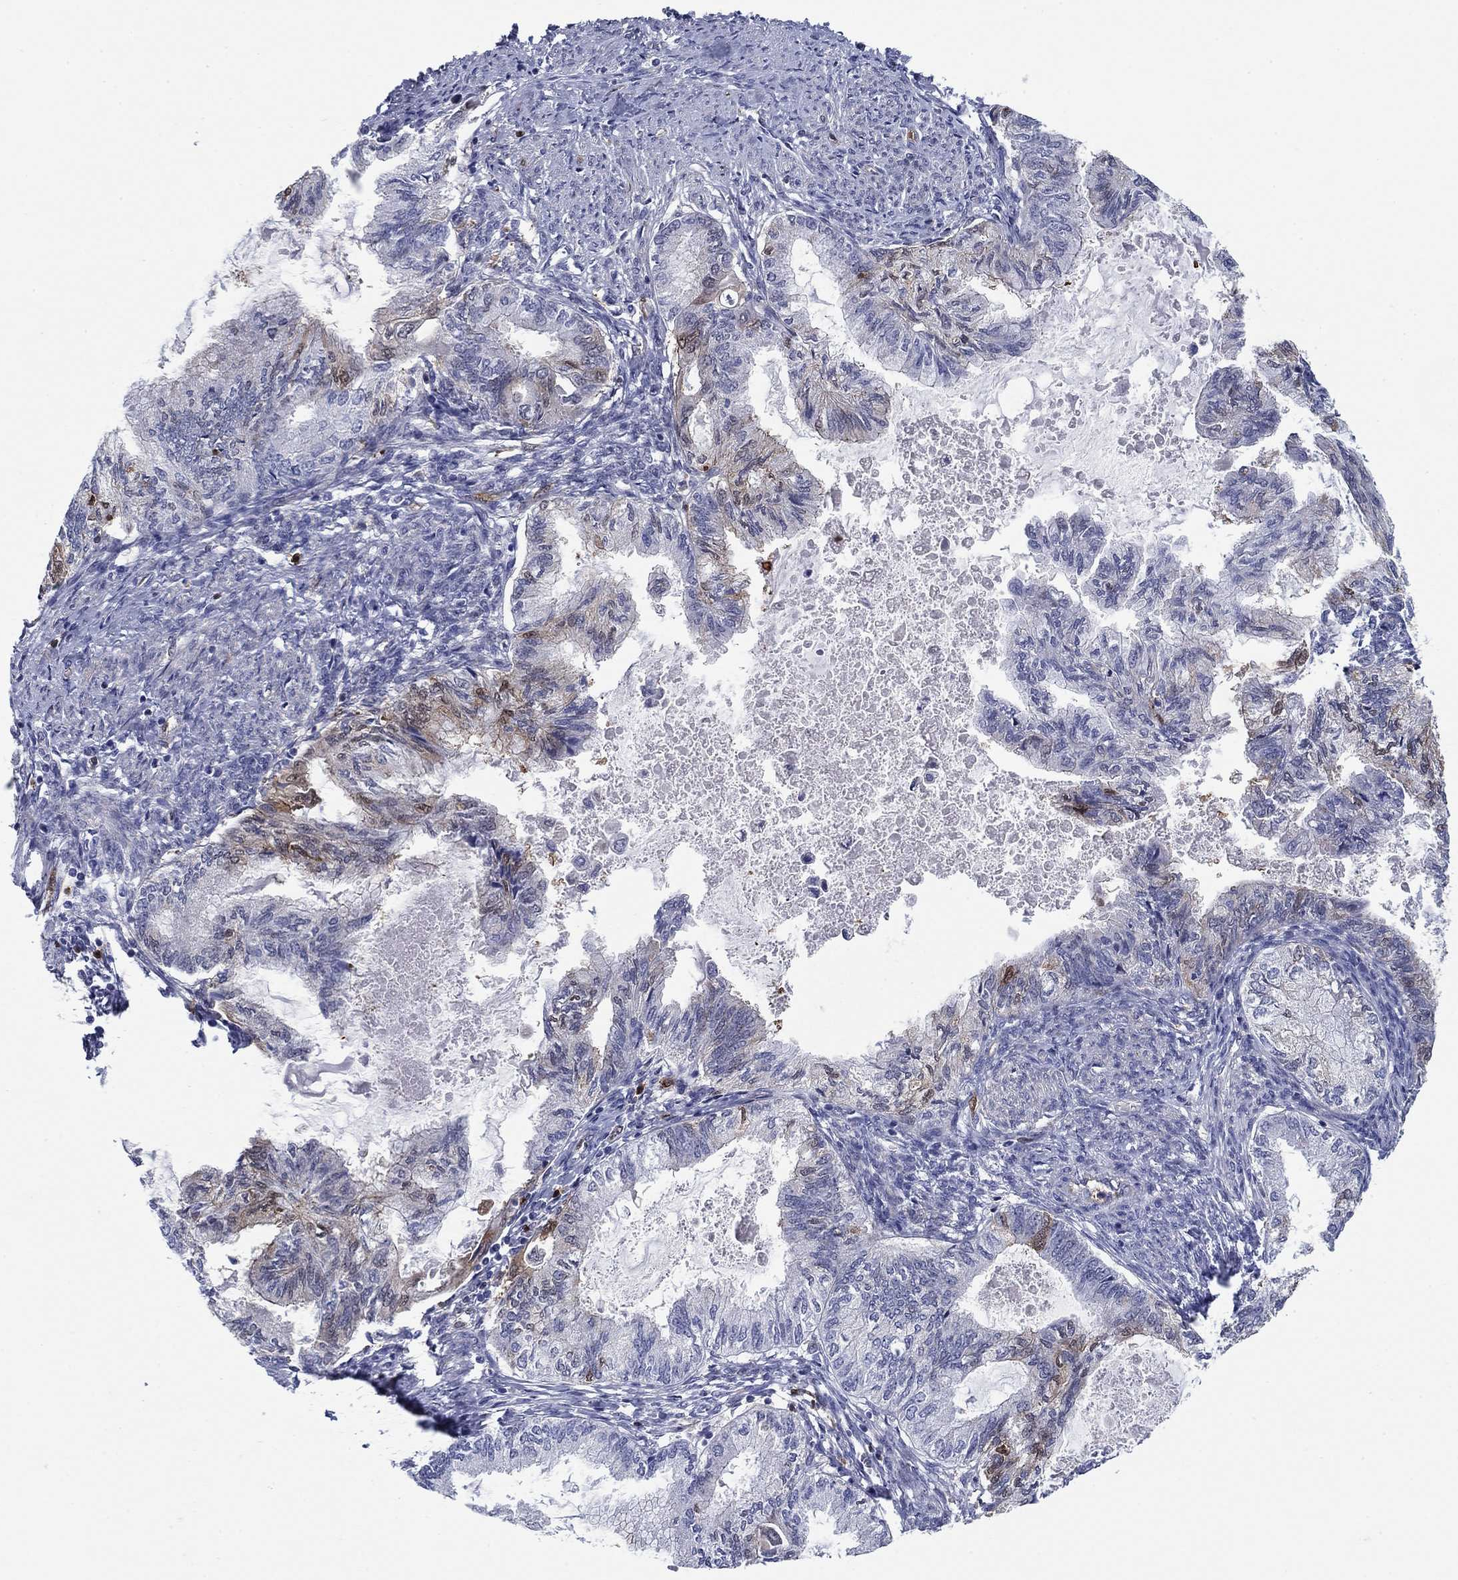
{"staining": {"intensity": "moderate", "quantity": "<25%", "location": "cytoplasmic/membranous"}, "tissue": "endometrial cancer", "cell_type": "Tumor cells", "image_type": "cancer", "snomed": [{"axis": "morphology", "description": "Adenocarcinoma, NOS"}, {"axis": "topography", "description": "Endometrium"}], "caption": "Protein staining shows moderate cytoplasmic/membranous staining in about <25% of tumor cells in endometrial cancer (adenocarcinoma). (Stains: DAB in brown, nuclei in blue, Microscopy: brightfield microscopy at high magnification).", "gene": "STMN1", "patient": {"sex": "female", "age": 86}}